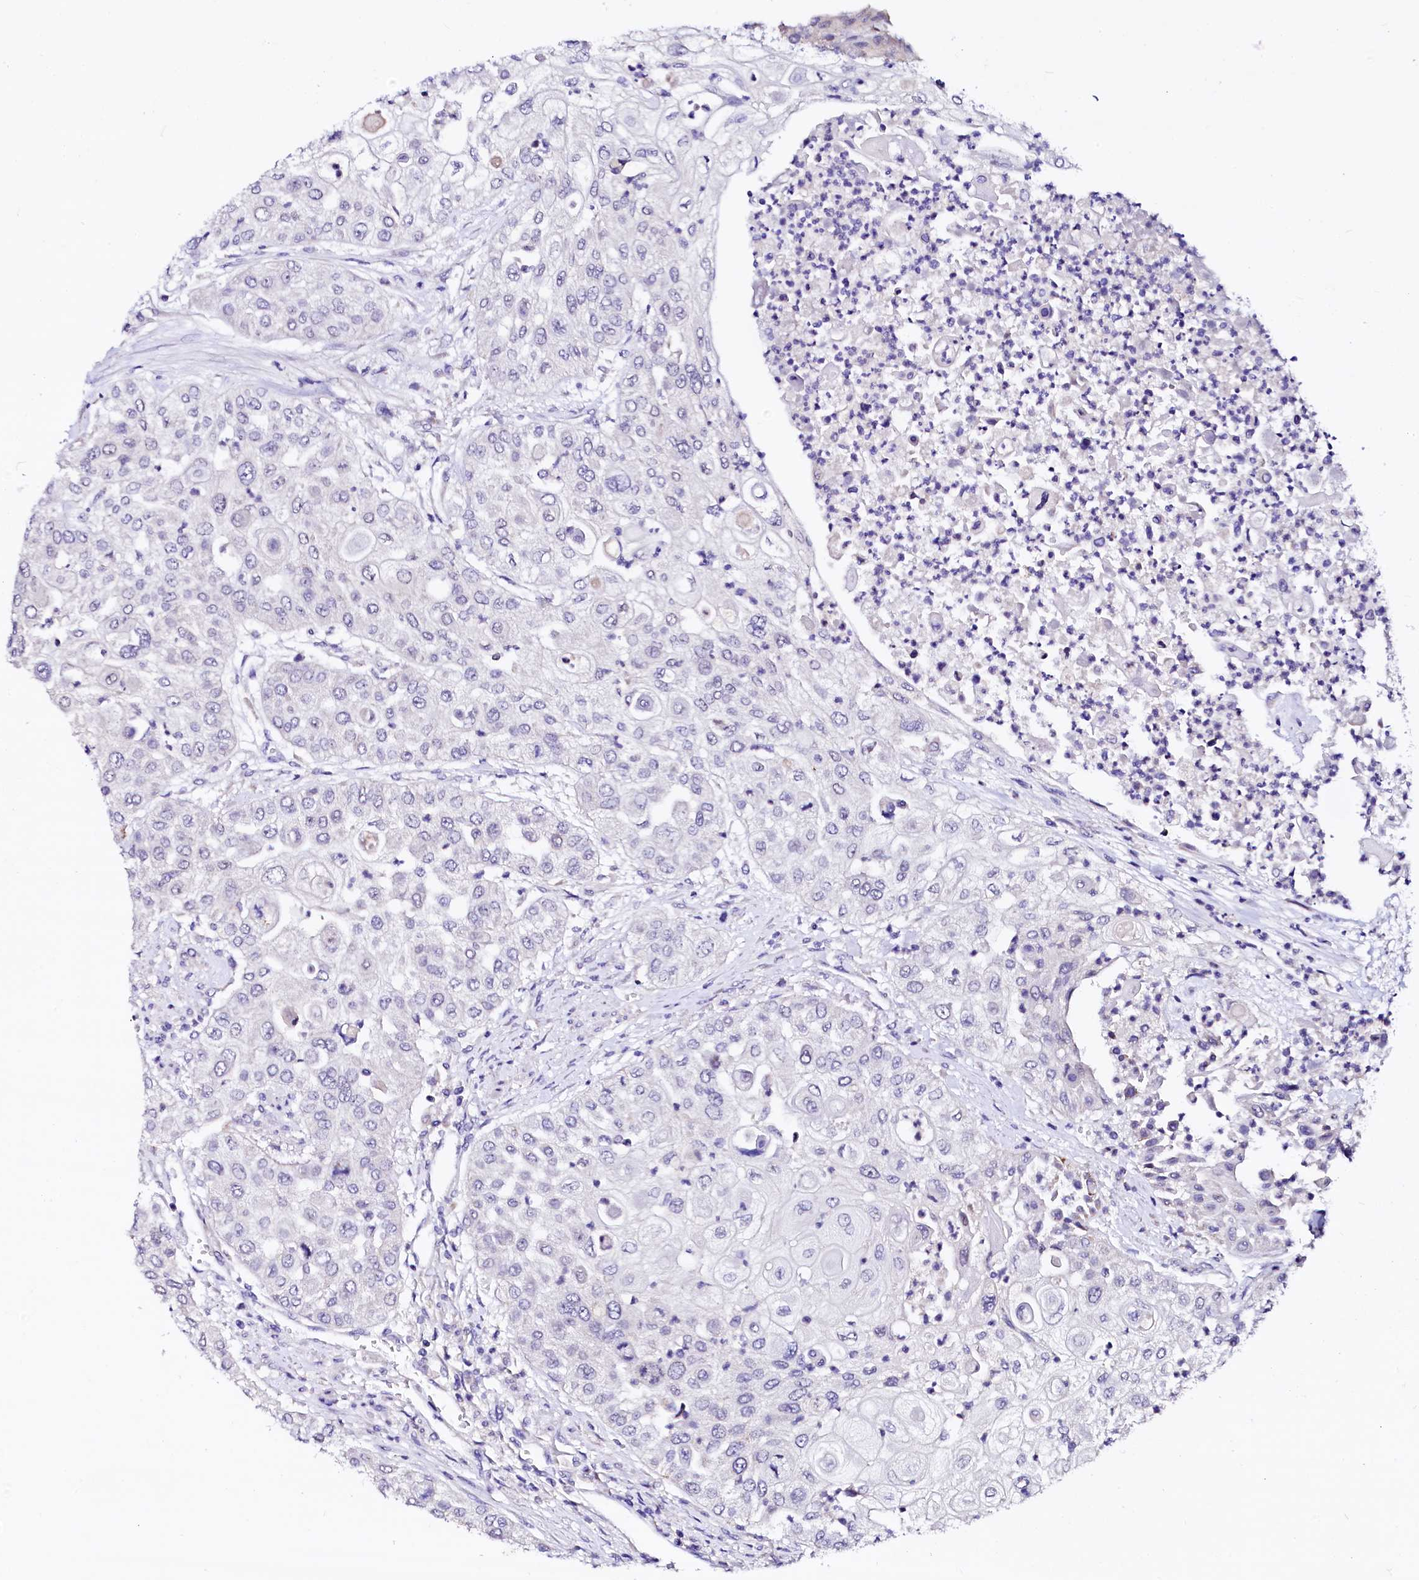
{"staining": {"intensity": "negative", "quantity": "none", "location": "none"}, "tissue": "urothelial cancer", "cell_type": "Tumor cells", "image_type": "cancer", "snomed": [{"axis": "morphology", "description": "Urothelial carcinoma, High grade"}, {"axis": "topography", "description": "Urinary bladder"}], "caption": "Tumor cells are negative for brown protein staining in urothelial cancer.", "gene": "NALF1", "patient": {"sex": "female", "age": 79}}